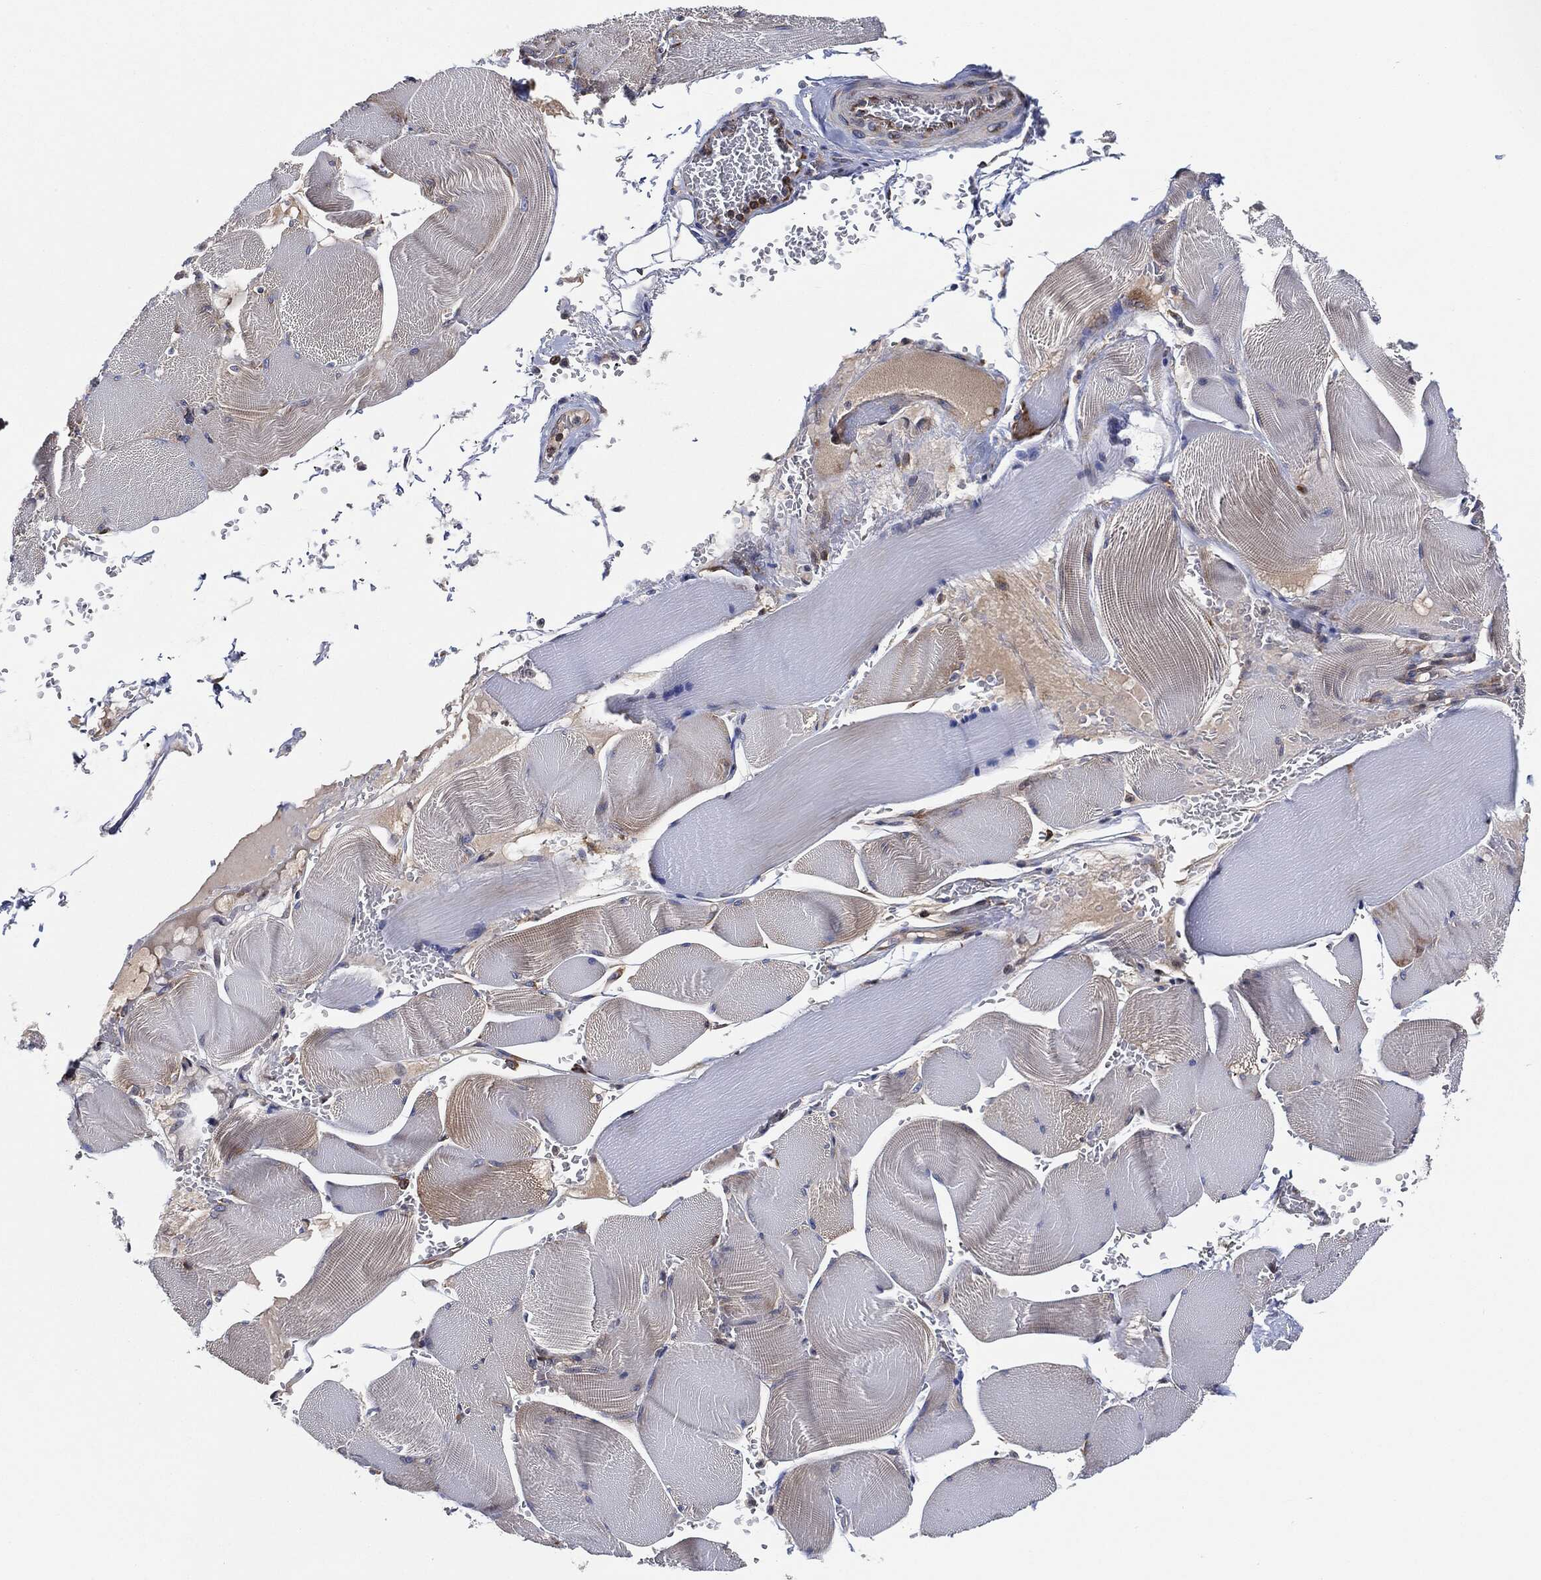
{"staining": {"intensity": "weak", "quantity": "25%-75%", "location": "cytoplasmic/membranous"}, "tissue": "skeletal muscle", "cell_type": "Myocytes", "image_type": "normal", "snomed": [{"axis": "morphology", "description": "Normal tissue, NOS"}, {"axis": "topography", "description": "Skeletal muscle"}], "caption": "A high-resolution image shows immunohistochemistry (IHC) staining of benign skeletal muscle, which demonstrates weak cytoplasmic/membranous positivity in about 25%-75% of myocytes. (brown staining indicates protein expression, while blue staining denotes nuclei).", "gene": "EIF2S2", "patient": {"sex": "male", "age": 56}}